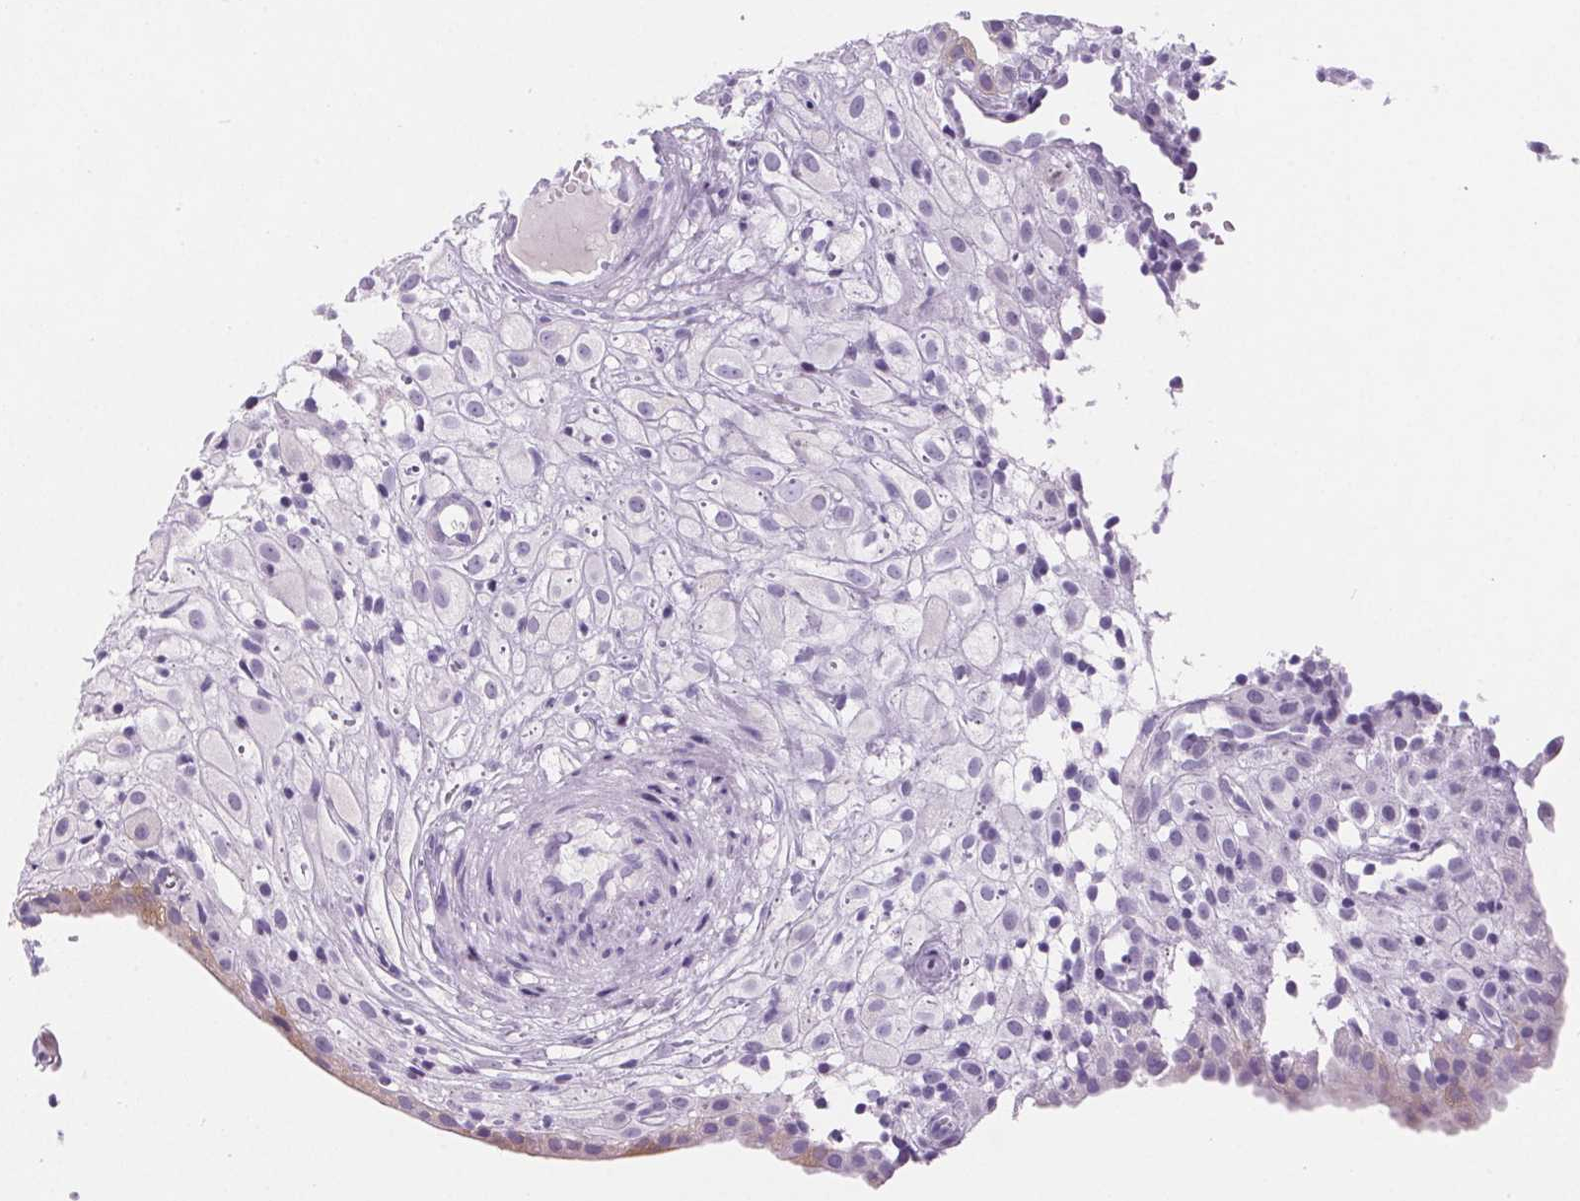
{"staining": {"intensity": "negative", "quantity": "none", "location": "none"}, "tissue": "placenta", "cell_type": "Decidual cells", "image_type": "normal", "snomed": [{"axis": "morphology", "description": "Normal tissue, NOS"}, {"axis": "topography", "description": "Placenta"}], "caption": "DAB (3,3'-diaminobenzidine) immunohistochemical staining of unremarkable placenta displays no significant staining in decidual cells.", "gene": "ADRB1", "patient": {"sex": "female", "age": 24}}